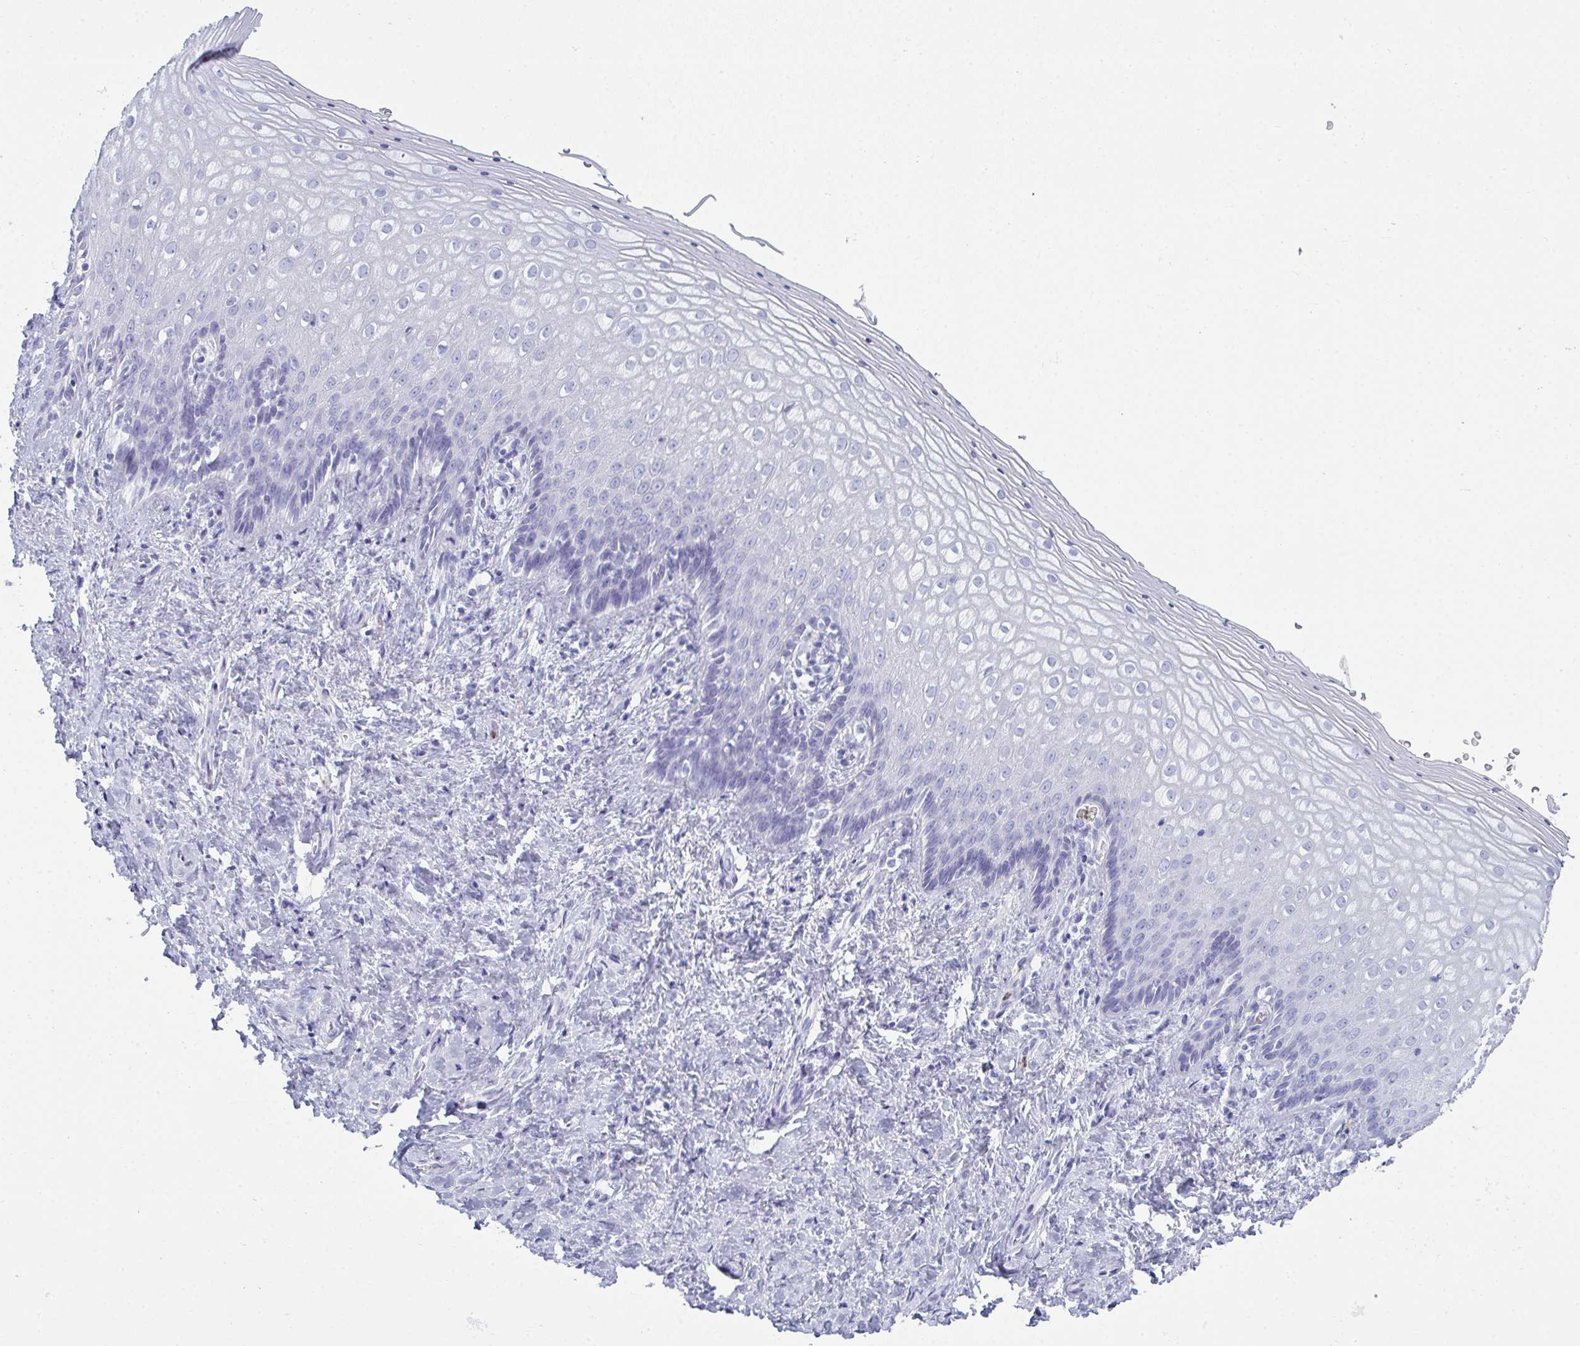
{"staining": {"intensity": "negative", "quantity": "none", "location": "none"}, "tissue": "vagina", "cell_type": "Squamous epithelial cells", "image_type": "normal", "snomed": [{"axis": "morphology", "description": "Normal tissue, NOS"}, {"axis": "topography", "description": "Vagina"}], "caption": "The micrograph reveals no significant expression in squamous epithelial cells of vagina.", "gene": "SERPINB10", "patient": {"sex": "female", "age": 42}}